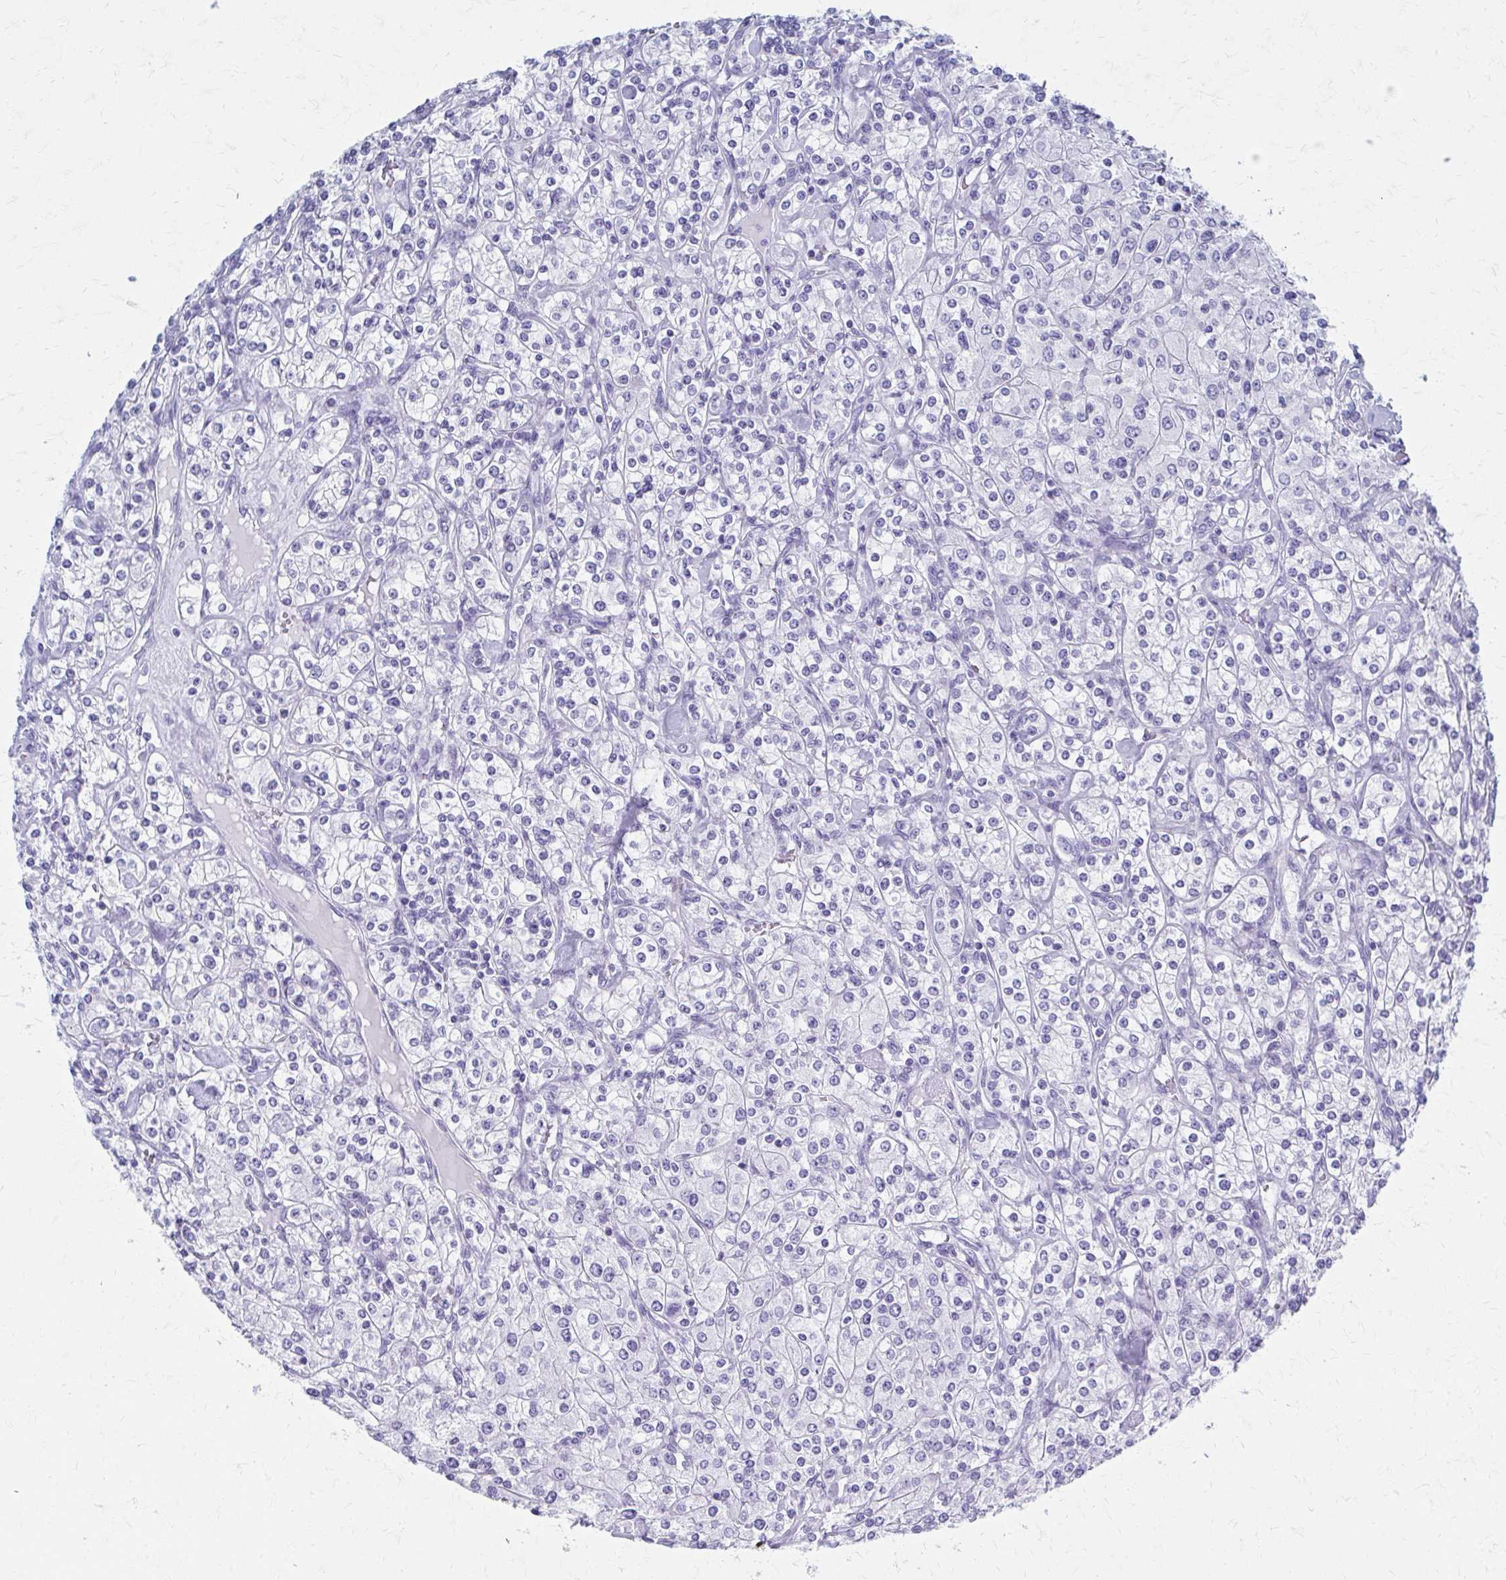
{"staining": {"intensity": "negative", "quantity": "none", "location": "none"}, "tissue": "renal cancer", "cell_type": "Tumor cells", "image_type": "cancer", "snomed": [{"axis": "morphology", "description": "Adenocarcinoma, NOS"}, {"axis": "topography", "description": "Kidney"}], "caption": "Immunohistochemistry image of neoplastic tissue: human renal cancer (adenocarcinoma) stained with DAB (3,3'-diaminobenzidine) exhibits no significant protein expression in tumor cells.", "gene": "CELF5", "patient": {"sex": "male", "age": 77}}